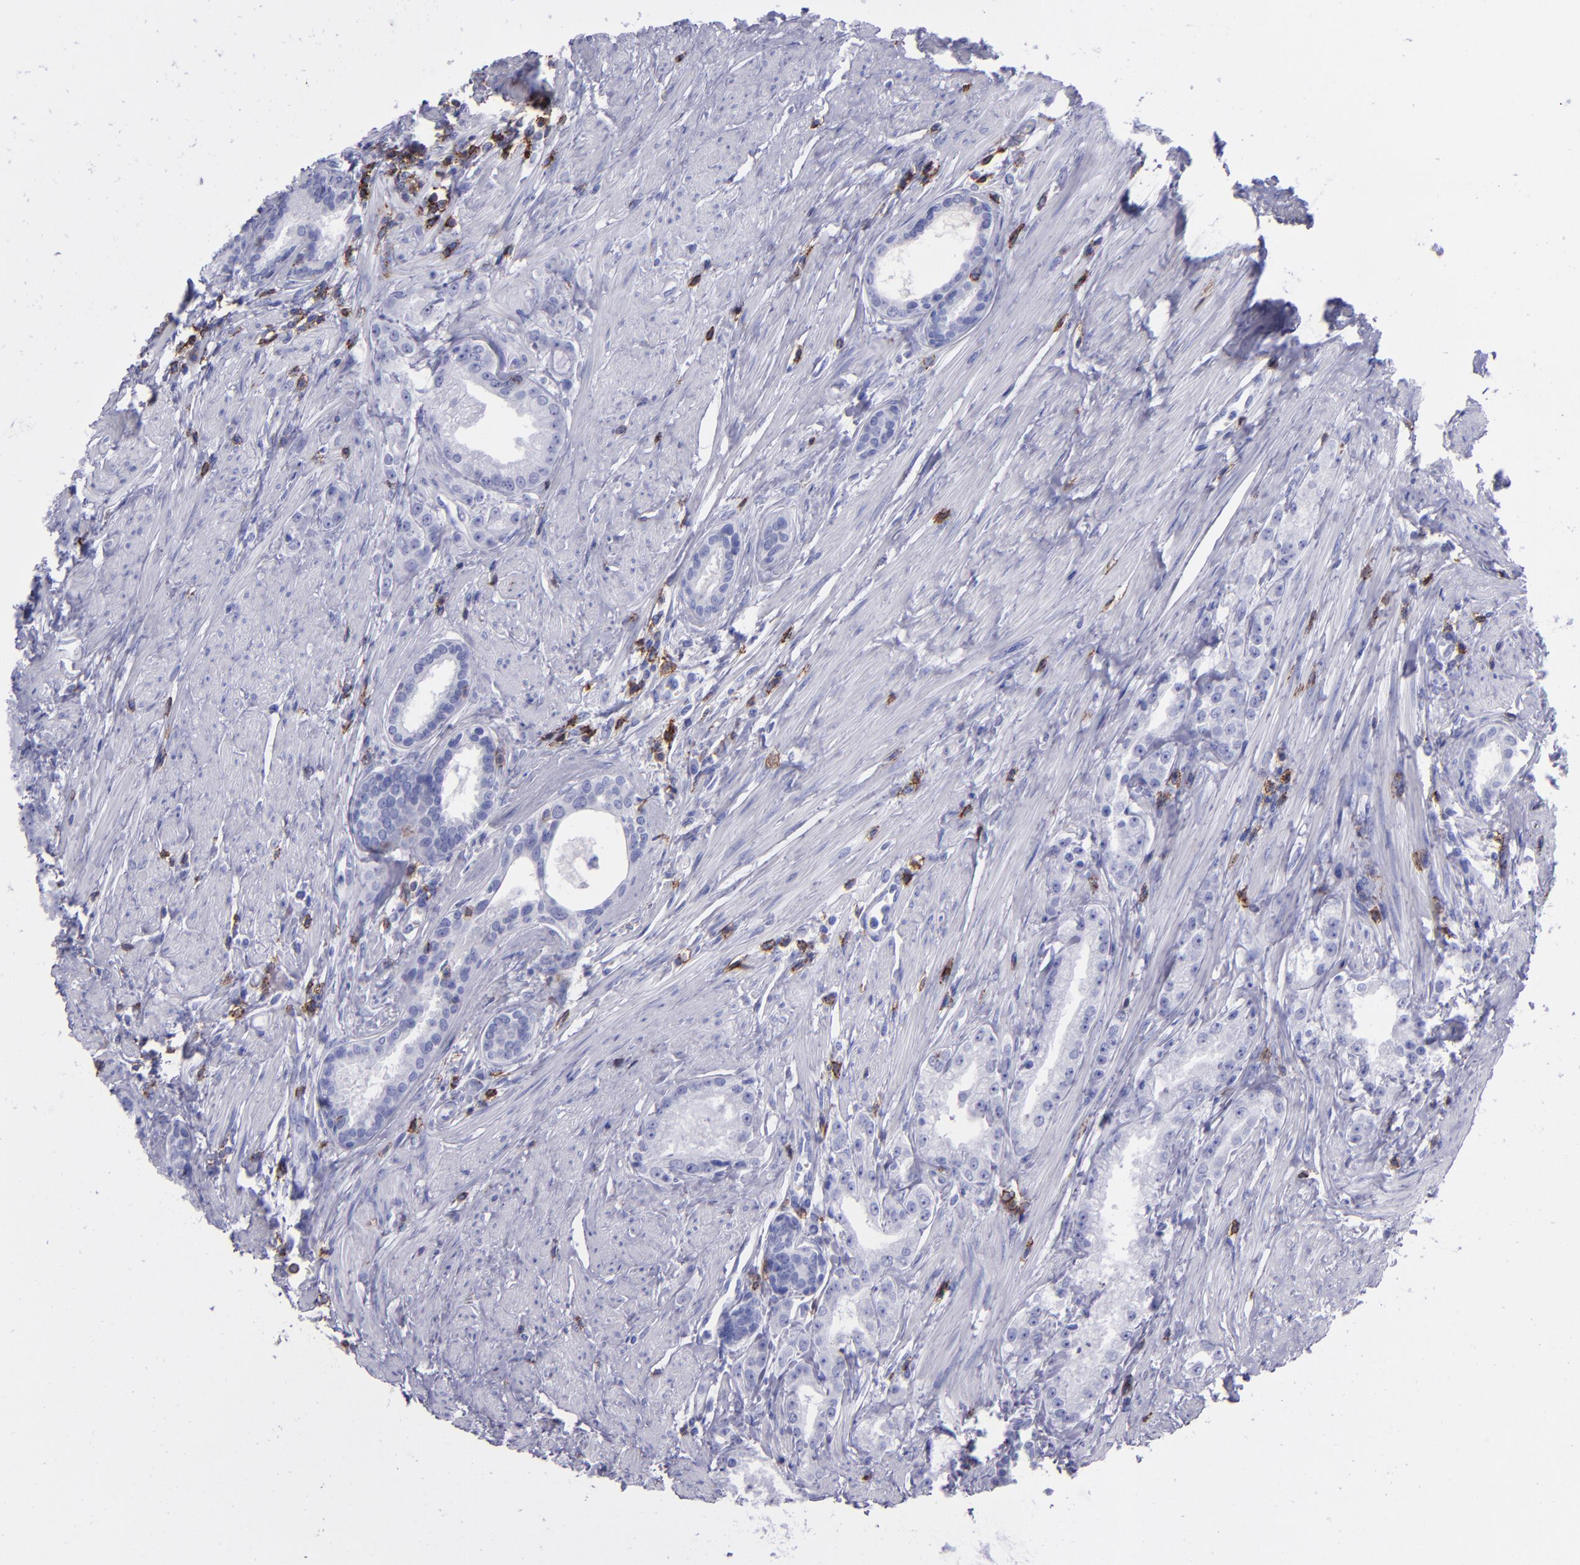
{"staining": {"intensity": "negative", "quantity": "none", "location": "none"}, "tissue": "prostate cancer", "cell_type": "Tumor cells", "image_type": "cancer", "snomed": [{"axis": "morphology", "description": "Adenocarcinoma, Medium grade"}, {"axis": "topography", "description": "Prostate"}], "caption": "Medium-grade adenocarcinoma (prostate) was stained to show a protein in brown. There is no significant staining in tumor cells.", "gene": "CD6", "patient": {"sex": "male", "age": 72}}